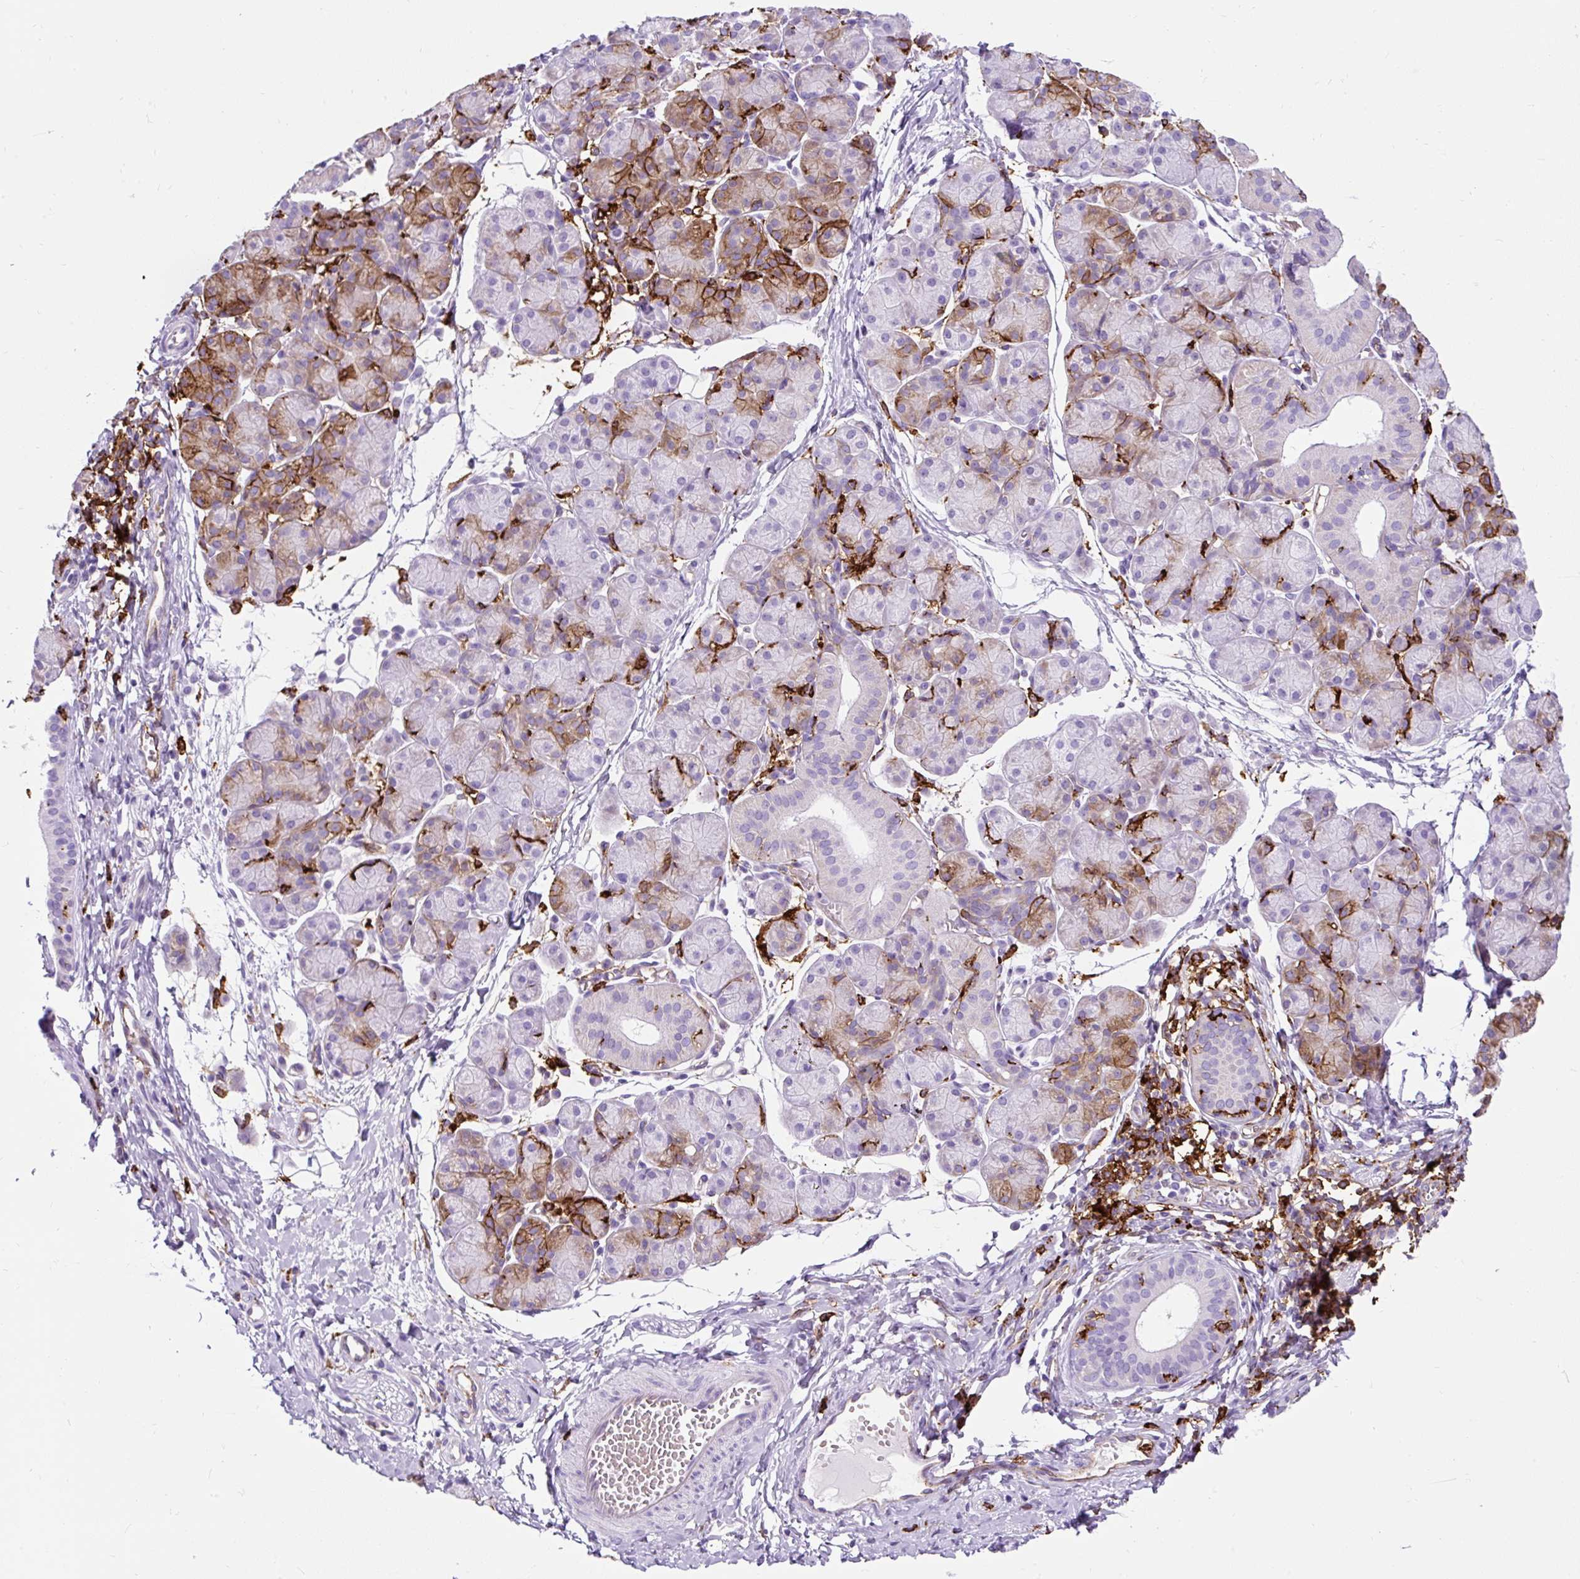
{"staining": {"intensity": "moderate", "quantity": "25%-75%", "location": "cytoplasmic/membranous"}, "tissue": "salivary gland", "cell_type": "Glandular cells", "image_type": "normal", "snomed": [{"axis": "morphology", "description": "Normal tissue, NOS"}, {"axis": "morphology", "description": "Inflammation, NOS"}, {"axis": "topography", "description": "Lymph node"}, {"axis": "topography", "description": "Salivary gland"}], "caption": "DAB (3,3'-diaminobenzidine) immunohistochemical staining of normal human salivary gland shows moderate cytoplasmic/membranous protein positivity in about 25%-75% of glandular cells. Nuclei are stained in blue.", "gene": "HLA", "patient": {"sex": "male", "age": 3}}